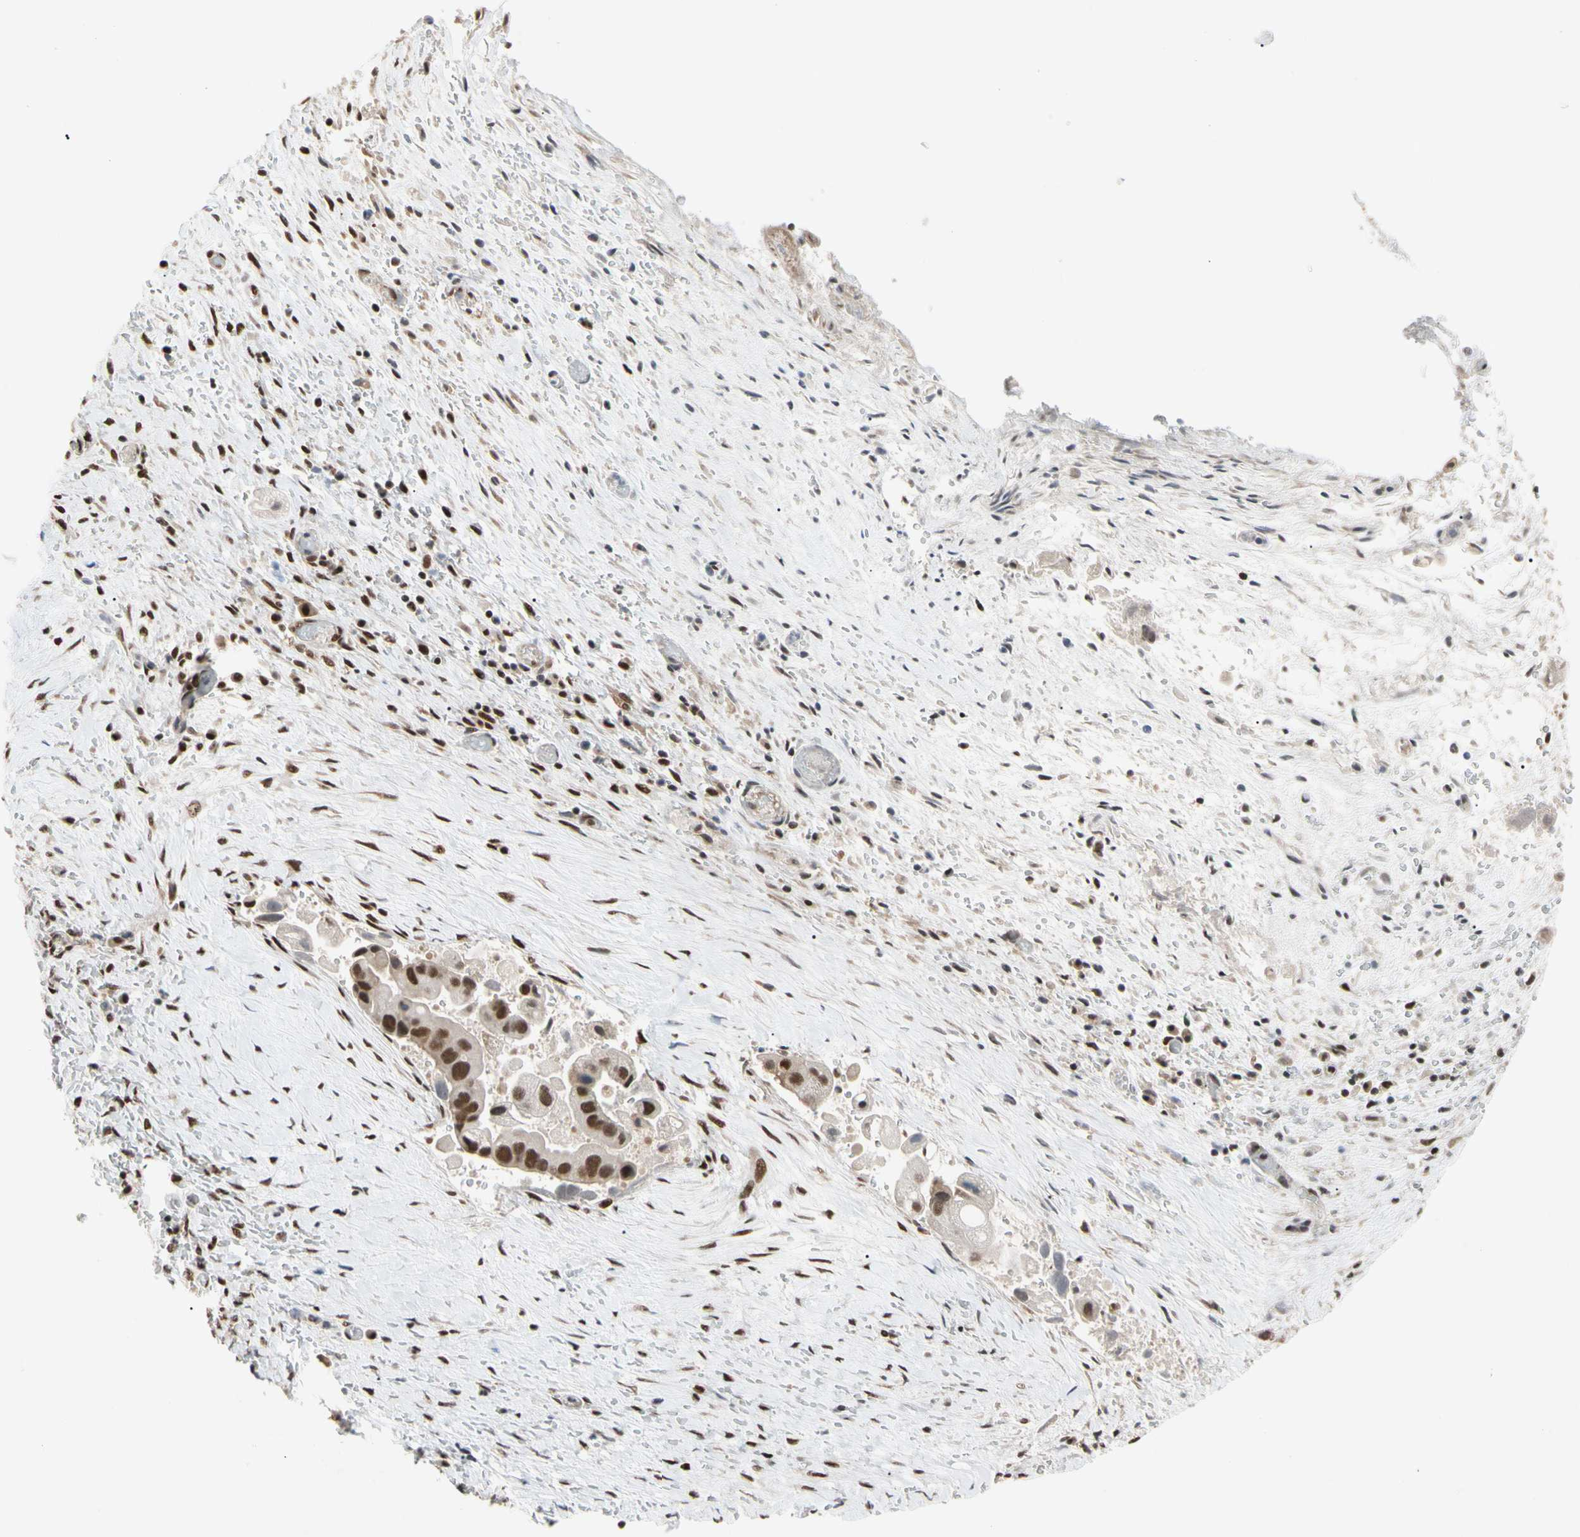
{"staining": {"intensity": "moderate", "quantity": ">75%", "location": "nuclear"}, "tissue": "liver cancer", "cell_type": "Tumor cells", "image_type": "cancer", "snomed": [{"axis": "morphology", "description": "Normal tissue, NOS"}, {"axis": "morphology", "description": "Cholangiocarcinoma"}, {"axis": "topography", "description": "Liver"}, {"axis": "topography", "description": "Peripheral nerve tissue"}], "caption": "Immunohistochemistry of human liver cholangiocarcinoma demonstrates medium levels of moderate nuclear expression in approximately >75% of tumor cells.", "gene": "FAM98B", "patient": {"sex": "male", "age": 50}}